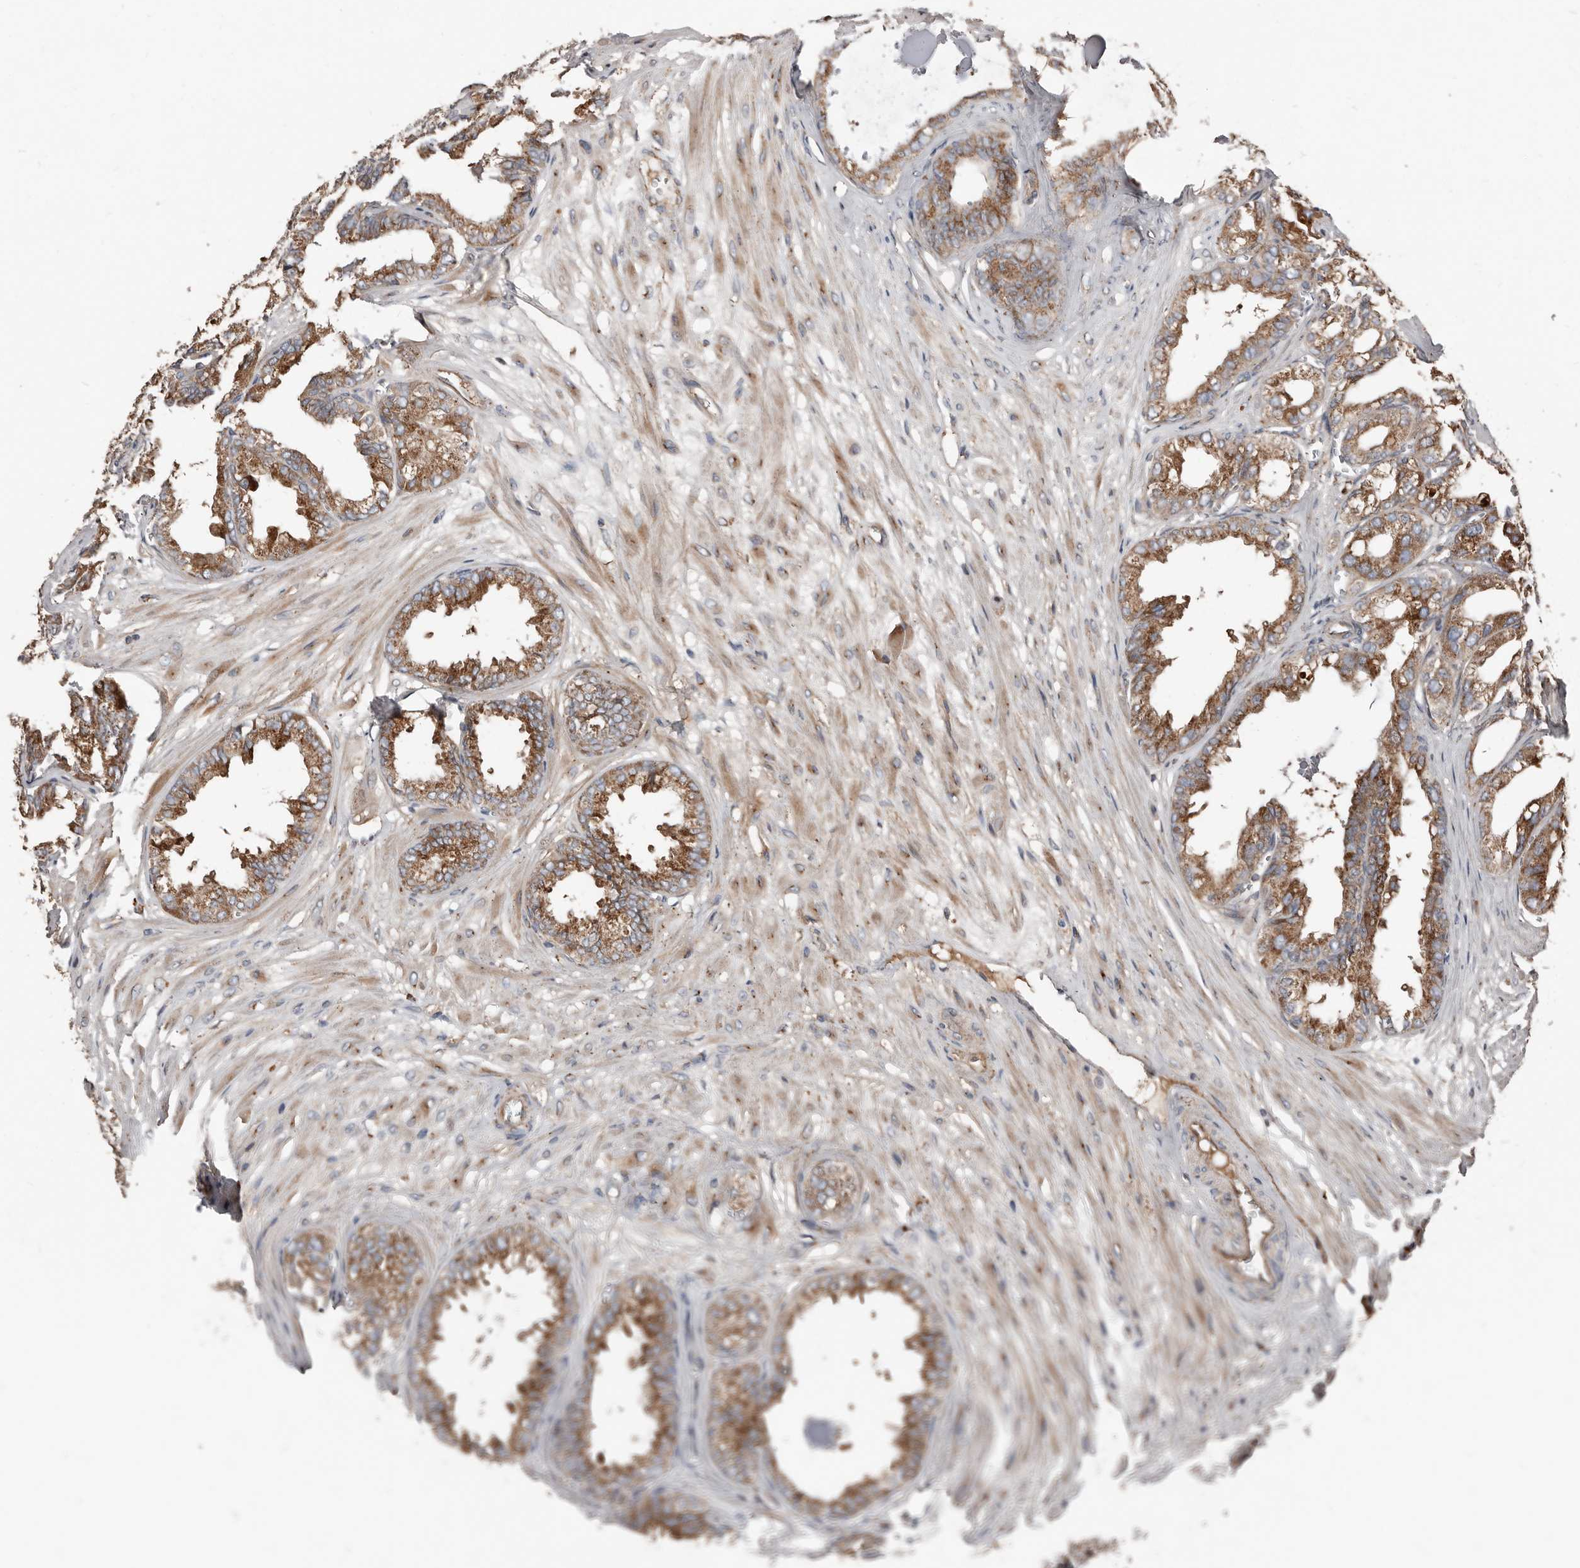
{"staining": {"intensity": "strong", "quantity": ">75%", "location": "cytoplasmic/membranous"}, "tissue": "seminal vesicle", "cell_type": "Glandular cells", "image_type": "normal", "snomed": [{"axis": "morphology", "description": "Normal tissue, NOS"}, {"axis": "topography", "description": "Prostate"}, {"axis": "topography", "description": "Seminal veicle"}], "caption": "An image of seminal vesicle stained for a protein exhibits strong cytoplasmic/membranous brown staining in glandular cells. (IHC, brightfield microscopy, high magnification).", "gene": "COG1", "patient": {"sex": "male", "age": 51}}